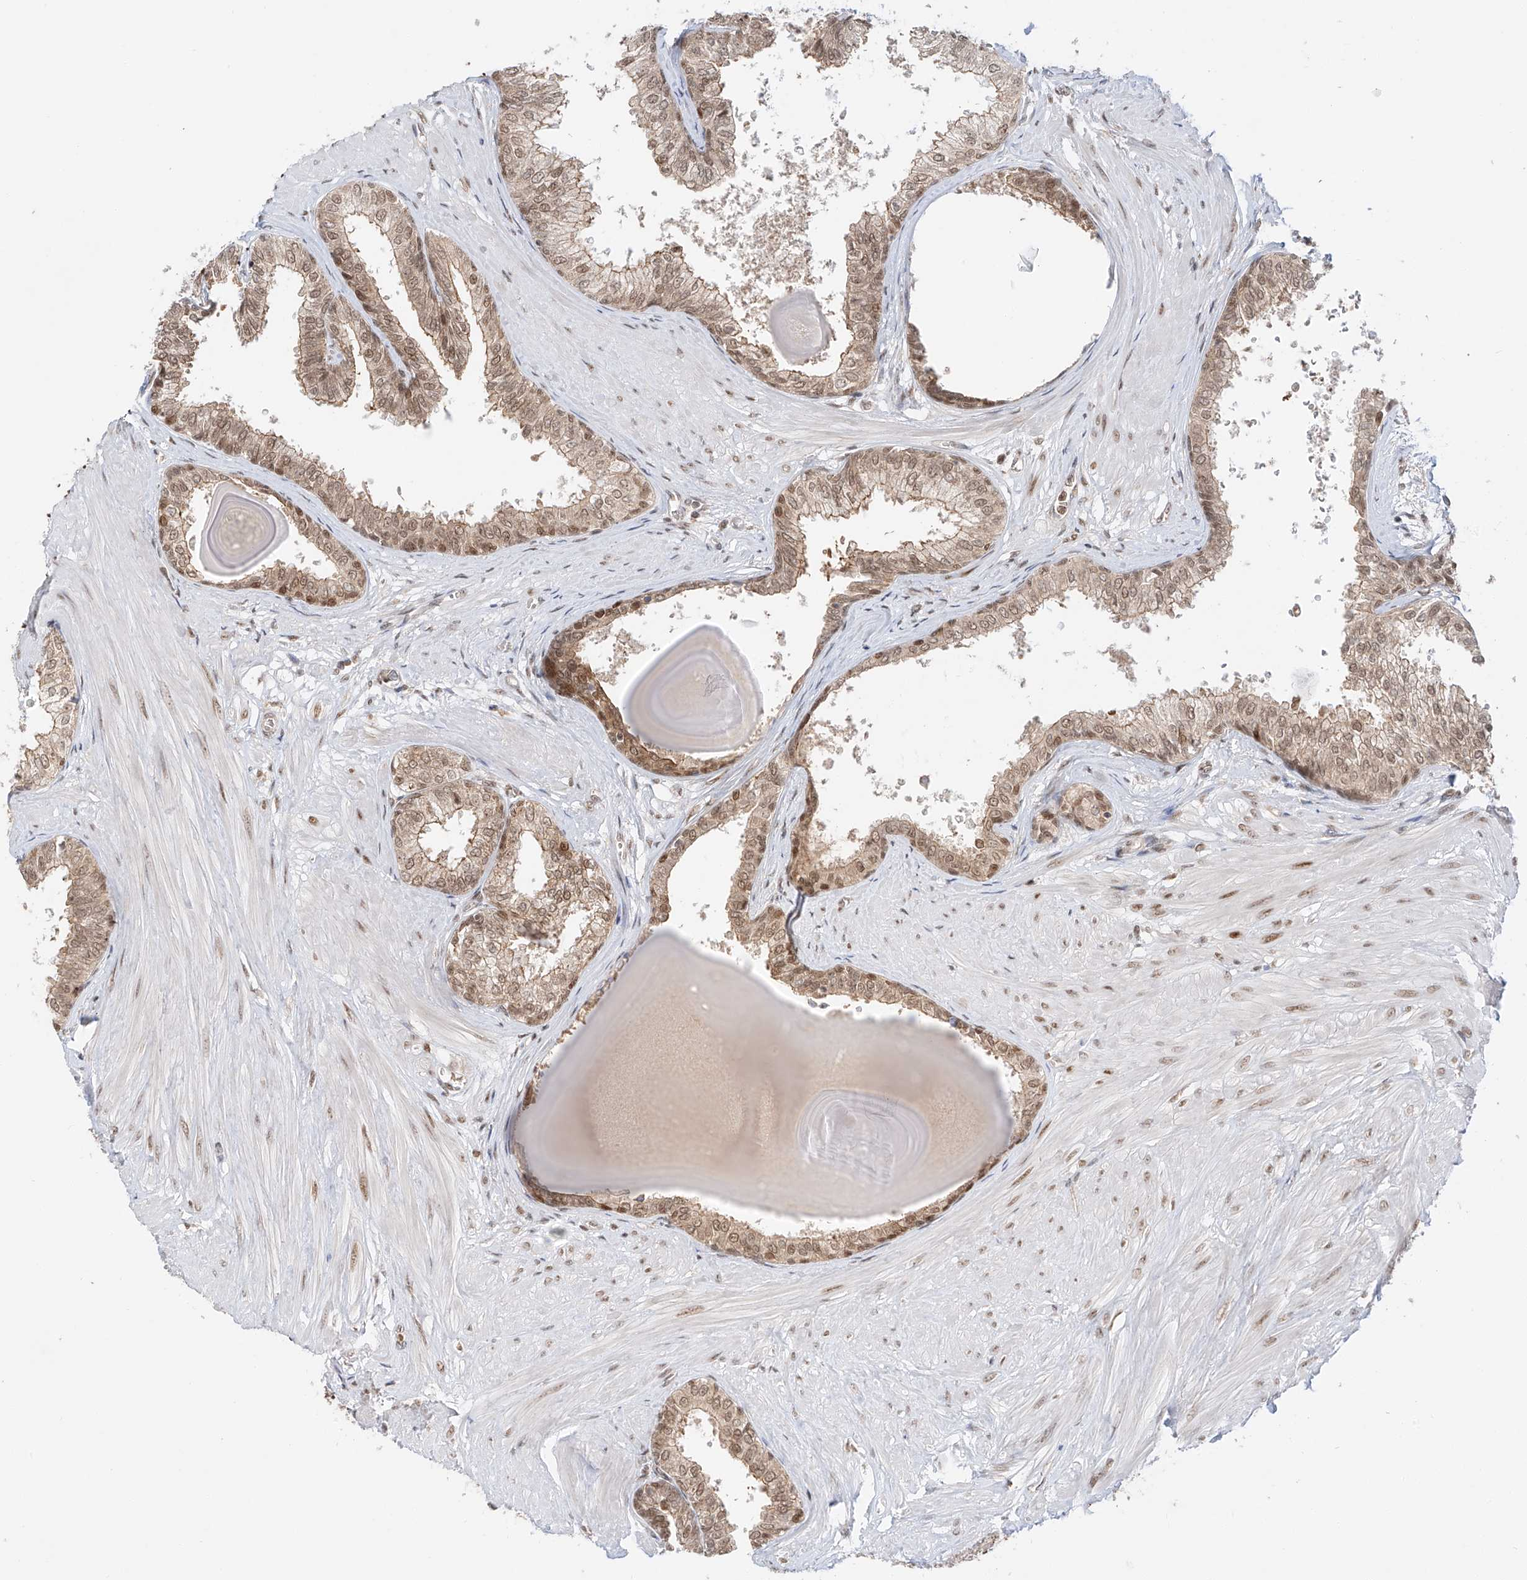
{"staining": {"intensity": "moderate", "quantity": ">75%", "location": "cytoplasmic/membranous,nuclear"}, "tissue": "prostate", "cell_type": "Glandular cells", "image_type": "normal", "snomed": [{"axis": "morphology", "description": "Normal tissue, NOS"}, {"axis": "topography", "description": "Prostate"}], "caption": "IHC of benign prostate reveals medium levels of moderate cytoplasmic/membranous,nuclear expression in approximately >75% of glandular cells.", "gene": "POGK", "patient": {"sex": "male", "age": 48}}